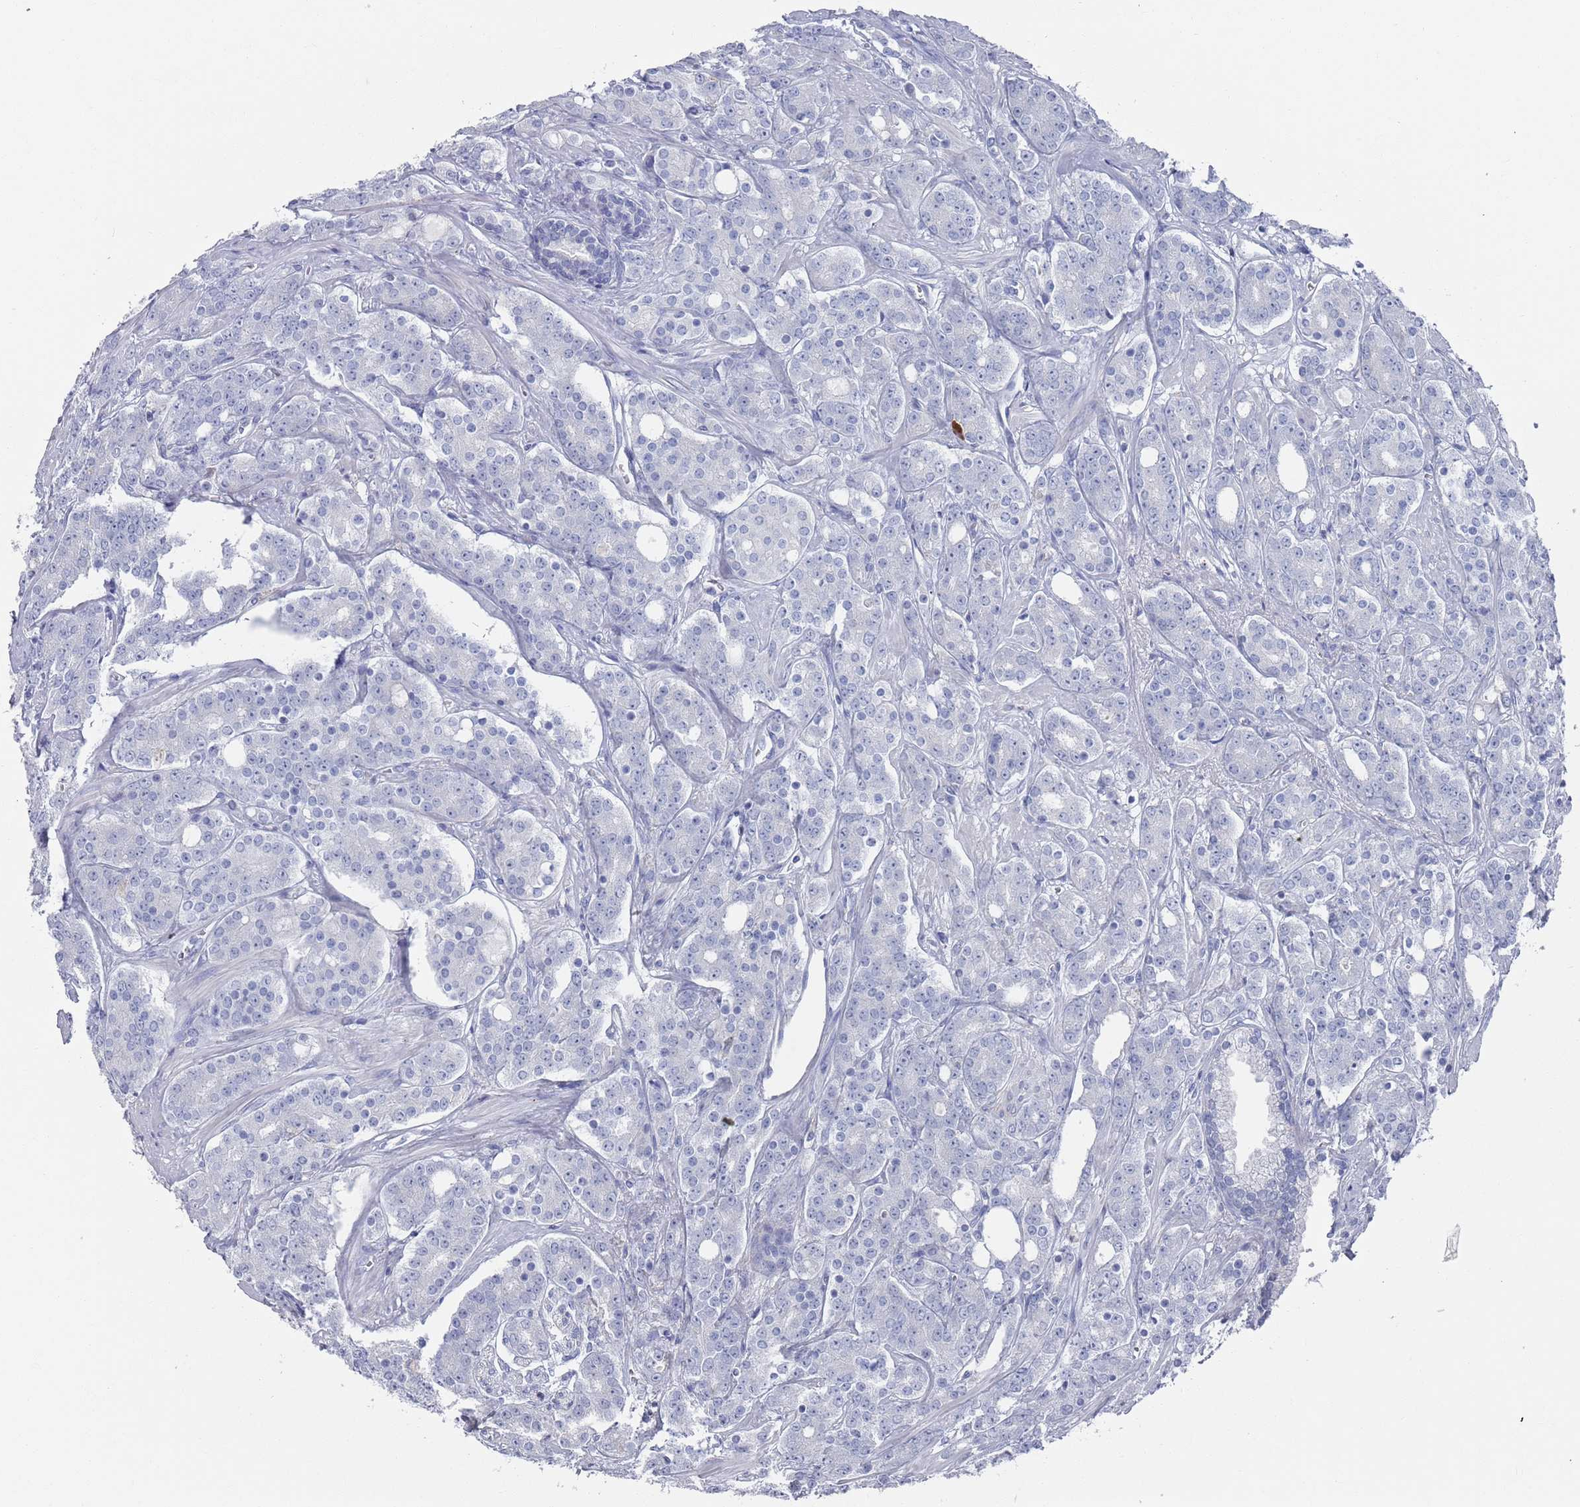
{"staining": {"intensity": "negative", "quantity": "none", "location": "none"}, "tissue": "prostate cancer", "cell_type": "Tumor cells", "image_type": "cancer", "snomed": [{"axis": "morphology", "description": "Adenocarcinoma, High grade"}, {"axis": "topography", "description": "Prostate"}], "caption": "High magnification brightfield microscopy of prostate cancer (high-grade adenocarcinoma) stained with DAB (3,3'-diaminobenzidine) (brown) and counterstained with hematoxylin (blue): tumor cells show no significant expression.", "gene": "MAT1A", "patient": {"sex": "male", "age": 62}}